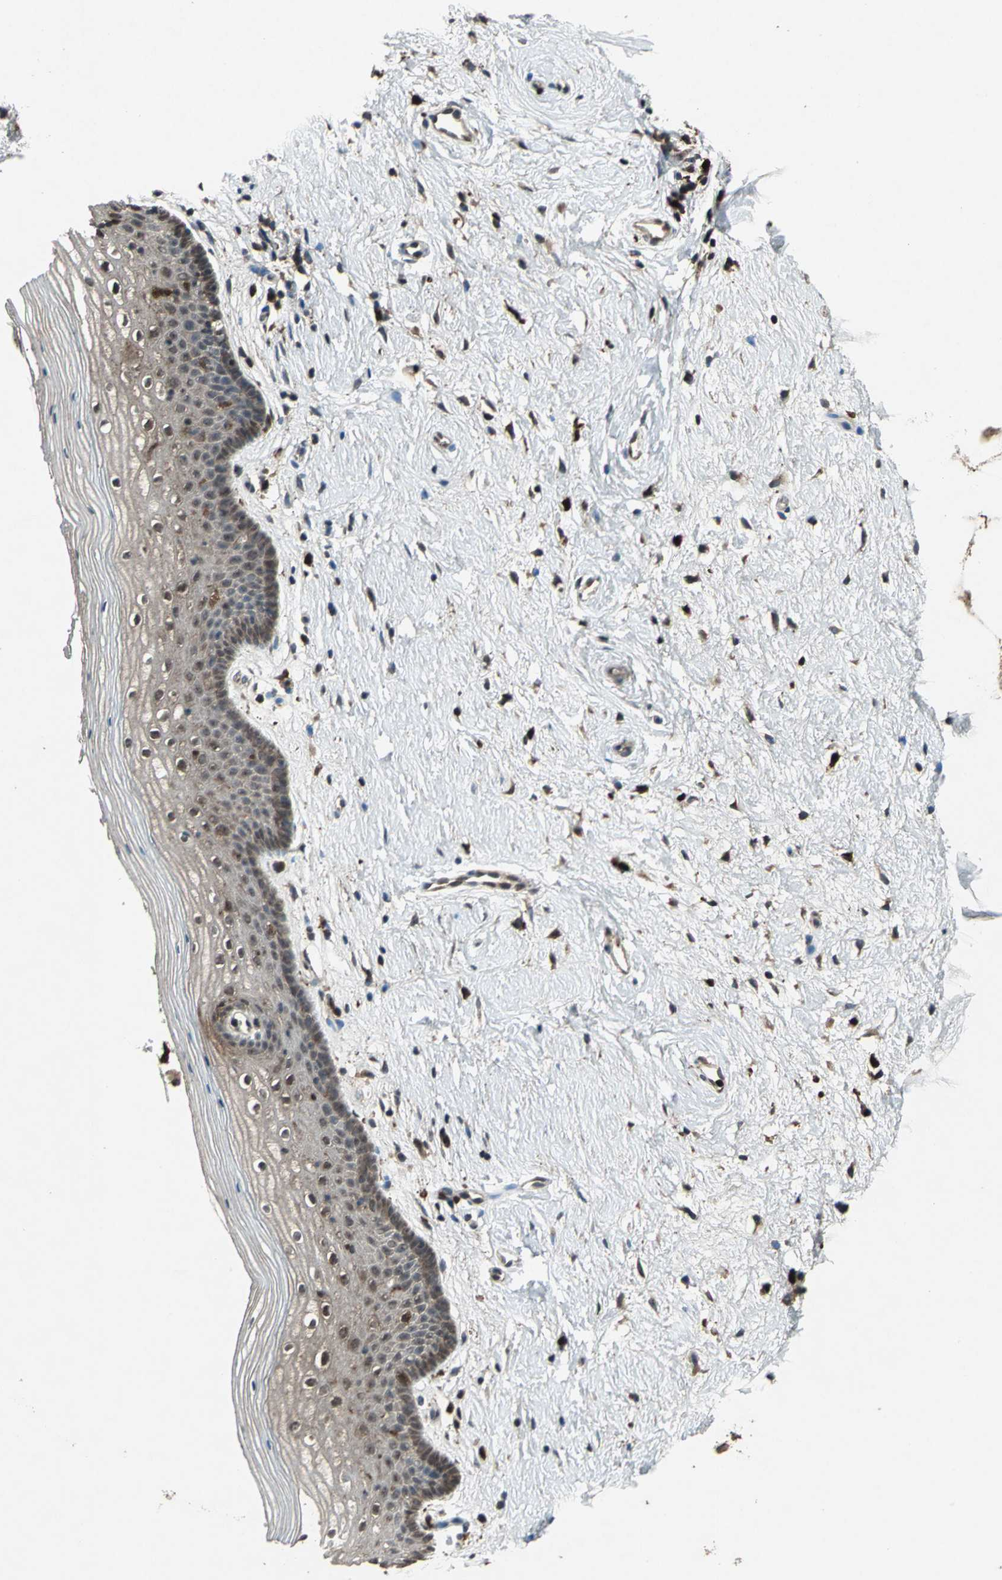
{"staining": {"intensity": "moderate", "quantity": ">75%", "location": "cytoplasmic/membranous,nuclear"}, "tissue": "vagina", "cell_type": "Squamous epithelial cells", "image_type": "normal", "snomed": [{"axis": "morphology", "description": "Normal tissue, NOS"}, {"axis": "topography", "description": "Vagina"}], "caption": "Protein expression analysis of unremarkable human vagina reveals moderate cytoplasmic/membranous,nuclear positivity in approximately >75% of squamous epithelial cells.", "gene": "PYCARD", "patient": {"sex": "female", "age": 46}}